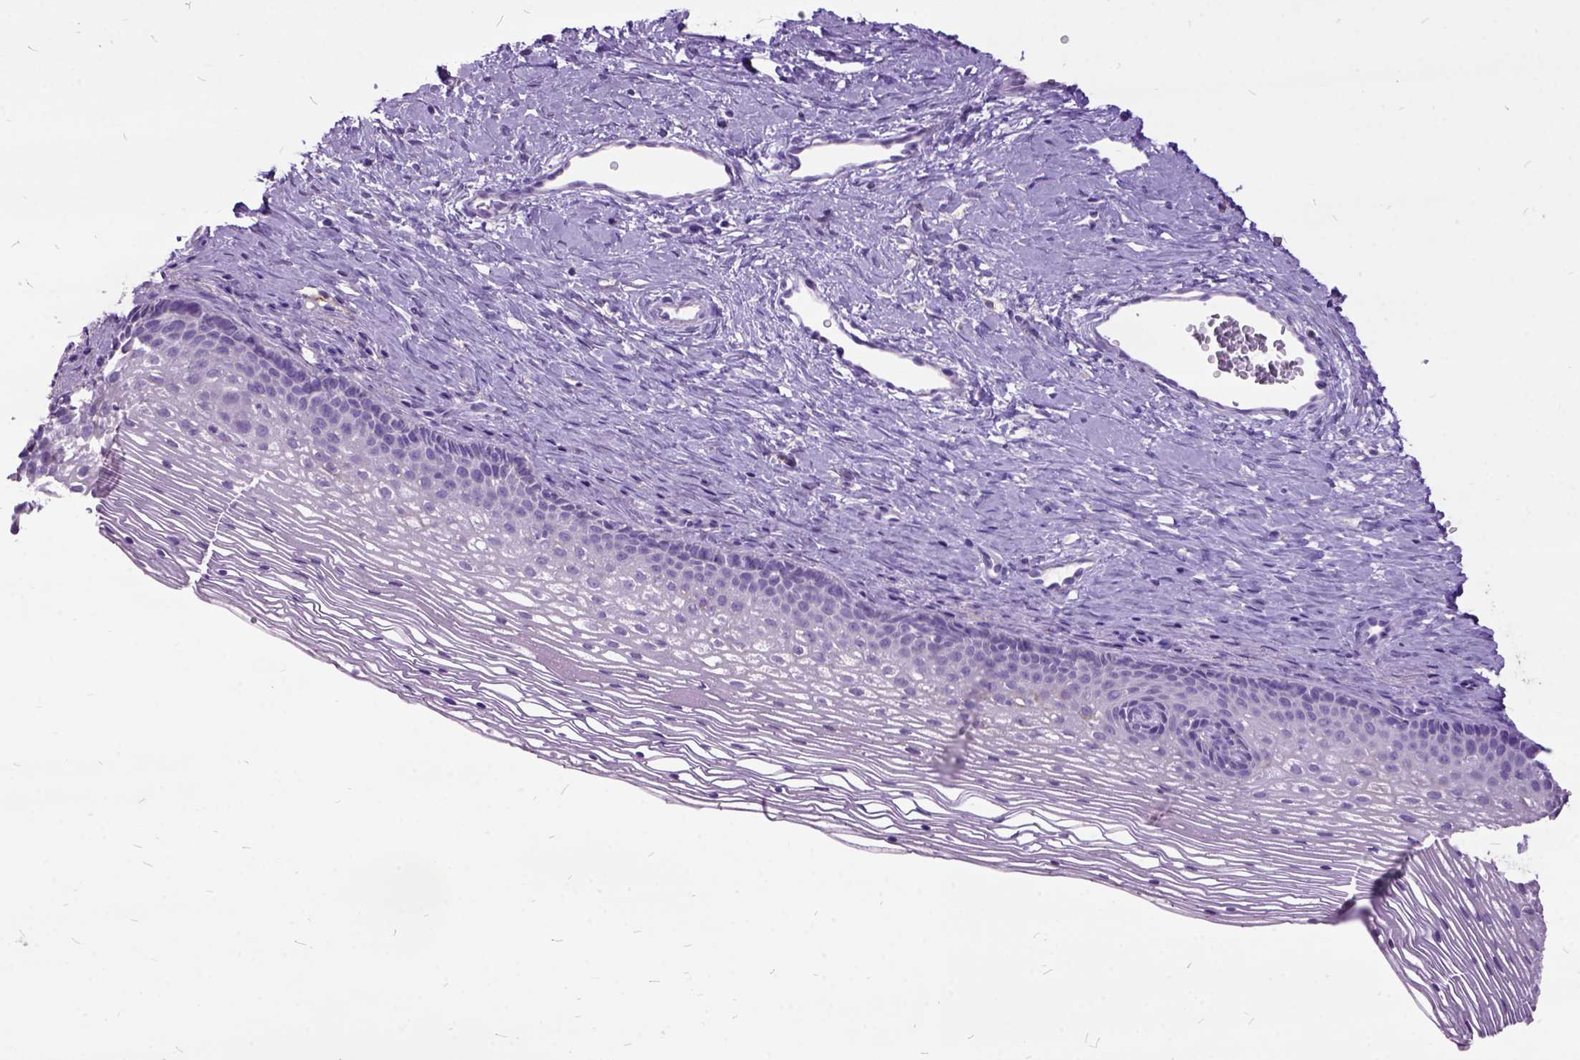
{"staining": {"intensity": "negative", "quantity": "none", "location": "none"}, "tissue": "cervix", "cell_type": "Glandular cells", "image_type": "normal", "snomed": [{"axis": "morphology", "description": "Normal tissue, NOS"}, {"axis": "topography", "description": "Cervix"}], "caption": "DAB (3,3'-diaminobenzidine) immunohistochemical staining of normal cervix shows no significant staining in glandular cells.", "gene": "MME", "patient": {"sex": "female", "age": 34}}